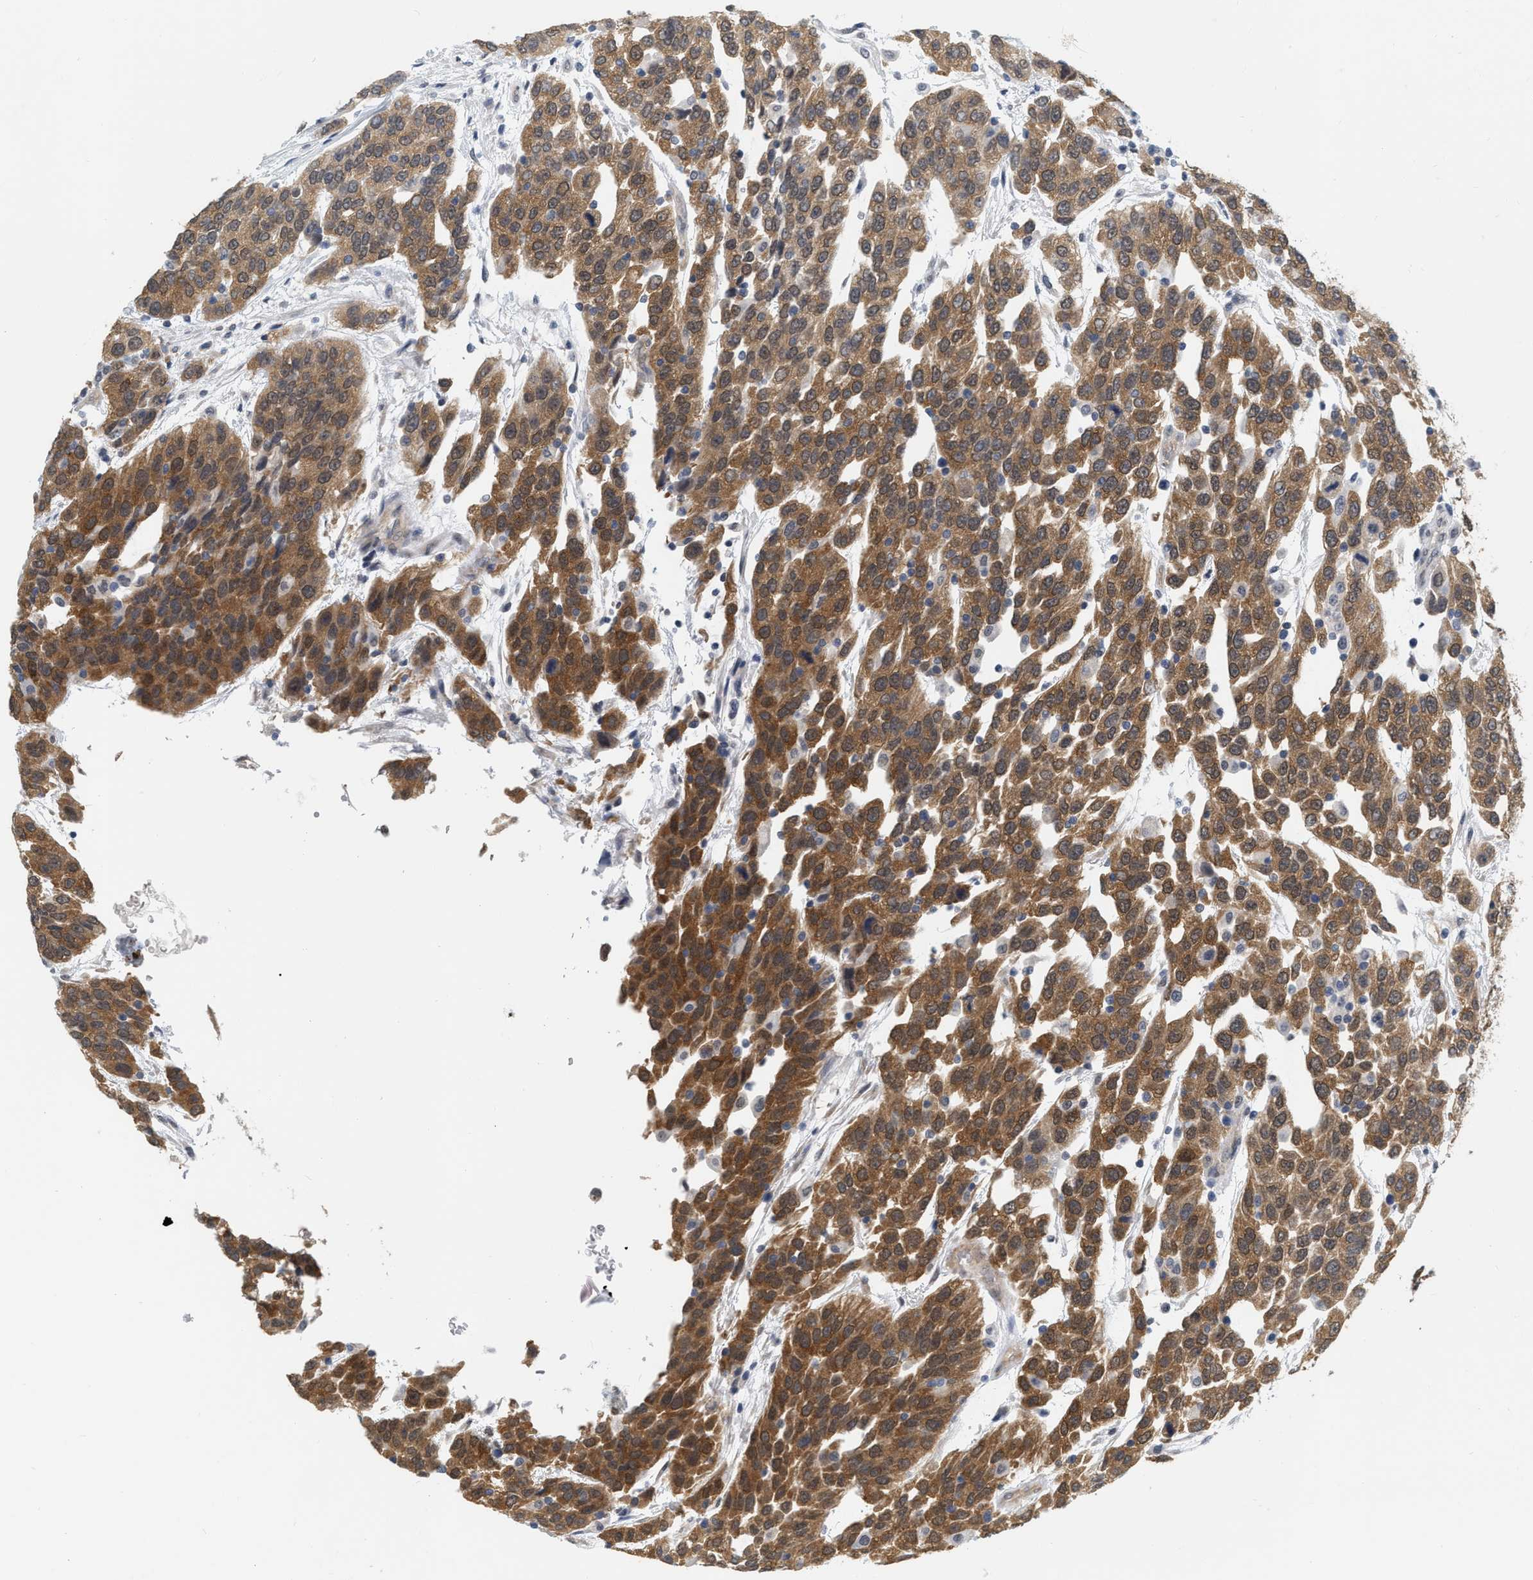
{"staining": {"intensity": "moderate", "quantity": ">75%", "location": "cytoplasmic/membranous"}, "tissue": "urothelial cancer", "cell_type": "Tumor cells", "image_type": "cancer", "snomed": [{"axis": "morphology", "description": "Urothelial carcinoma, High grade"}, {"axis": "topography", "description": "Urinary bladder"}], "caption": "This image shows immunohistochemistry (IHC) staining of urothelial carcinoma (high-grade), with medium moderate cytoplasmic/membranous staining in approximately >75% of tumor cells.", "gene": "RUVBL1", "patient": {"sex": "female", "age": 80}}